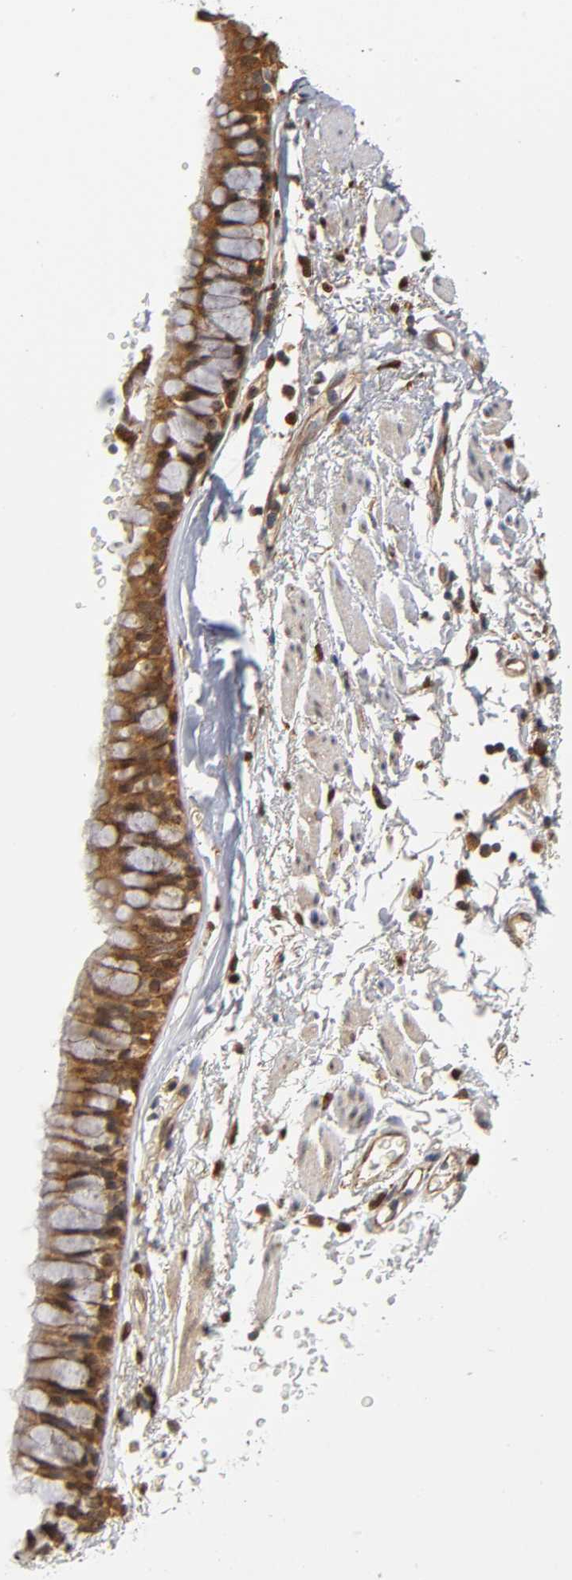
{"staining": {"intensity": "strong", "quantity": ">75%", "location": "cytoplasmic/membranous"}, "tissue": "bronchus", "cell_type": "Respiratory epithelial cells", "image_type": "normal", "snomed": [{"axis": "morphology", "description": "Normal tissue, NOS"}, {"axis": "topography", "description": "Bronchus"}], "caption": "Immunohistochemistry histopathology image of benign bronchus: human bronchus stained using IHC demonstrates high levels of strong protein expression localized specifically in the cytoplasmic/membranous of respiratory epithelial cells, appearing as a cytoplasmic/membranous brown color.", "gene": "PAFAH1B1", "patient": {"sex": "female", "age": 73}}